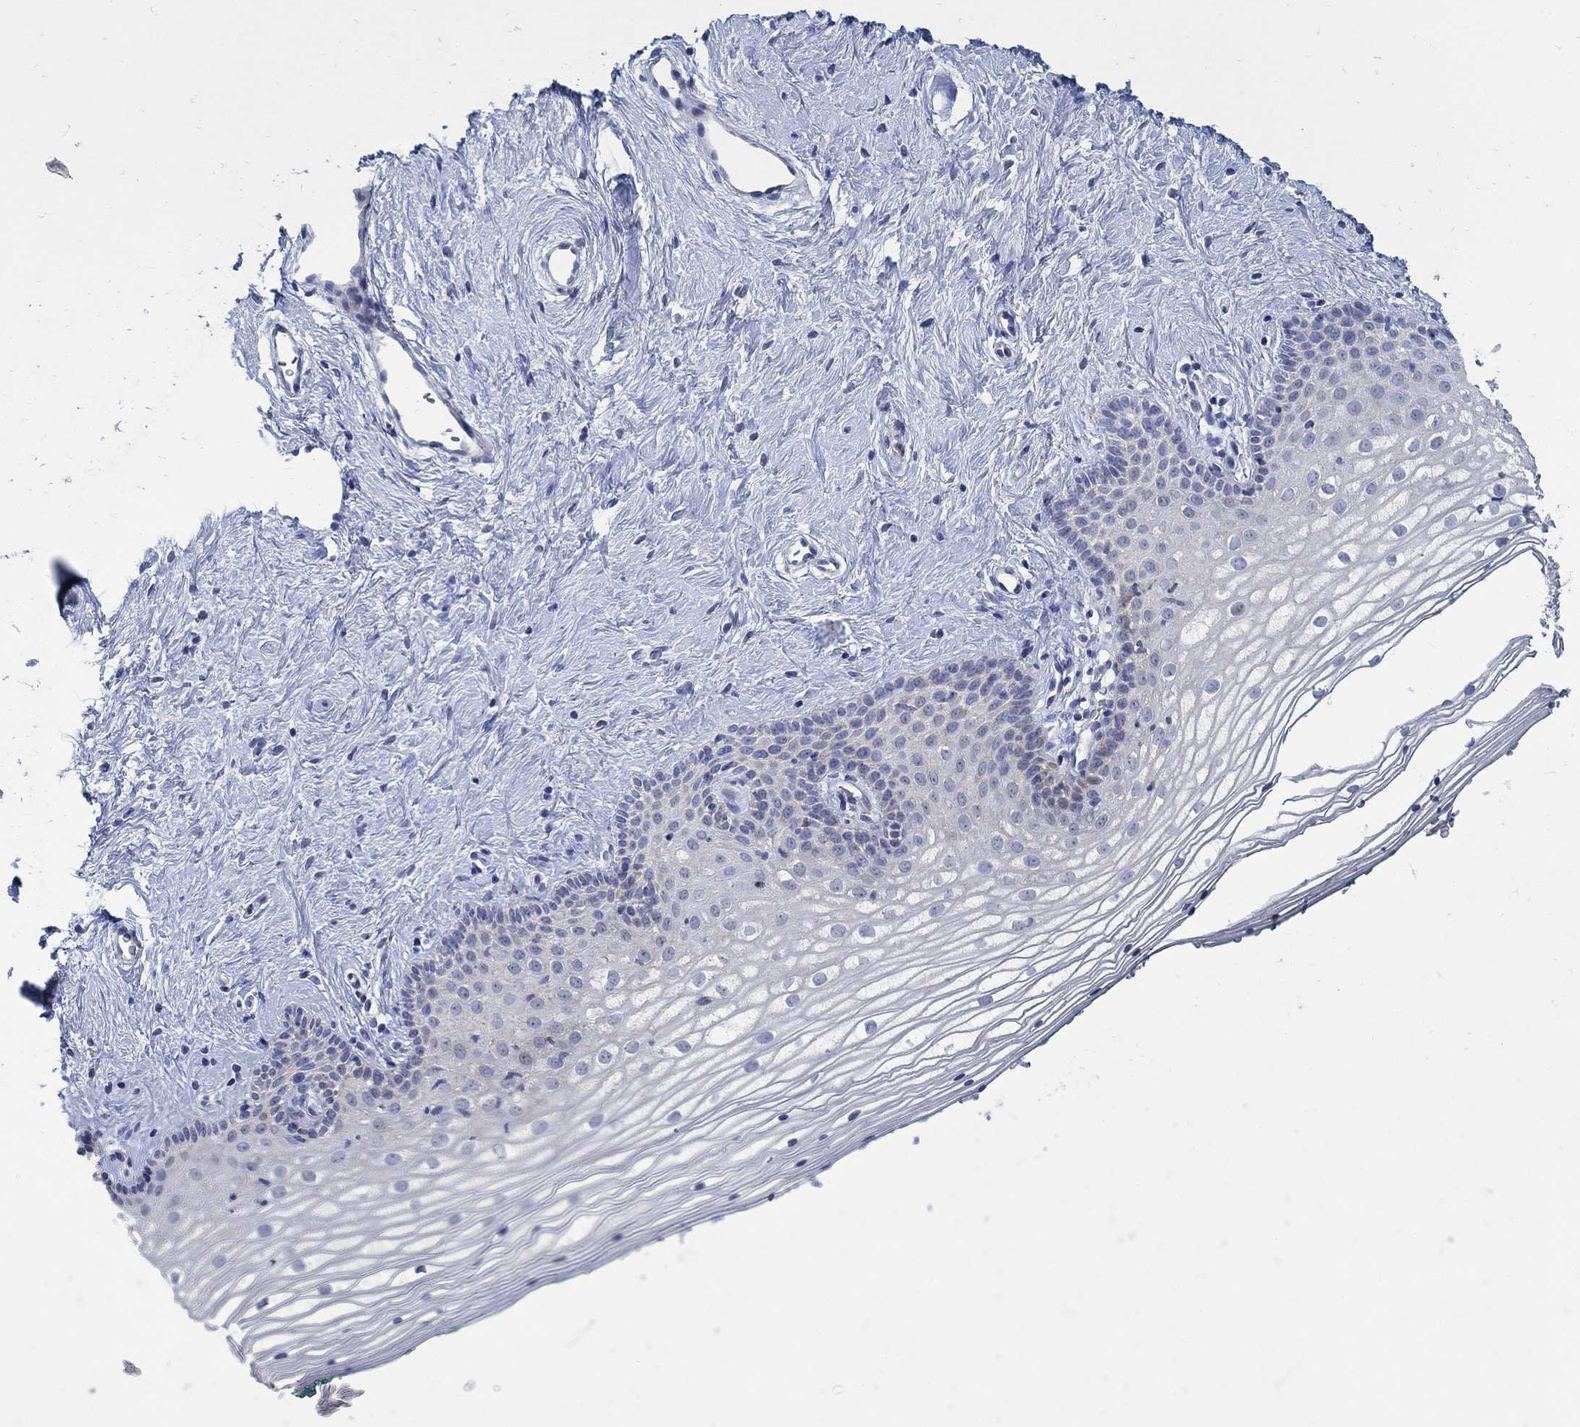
{"staining": {"intensity": "negative", "quantity": "none", "location": "none"}, "tissue": "vagina", "cell_type": "Squamous epithelial cells", "image_type": "normal", "snomed": [{"axis": "morphology", "description": "Normal tissue, NOS"}, {"axis": "topography", "description": "Vagina"}], "caption": "IHC photomicrograph of benign vagina stained for a protein (brown), which shows no positivity in squamous epithelial cells. (DAB (3,3'-diaminobenzidine) immunohistochemistry (IHC), high magnification).", "gene": "HMX2", "patient": {"sex": "female", "age": 36}}